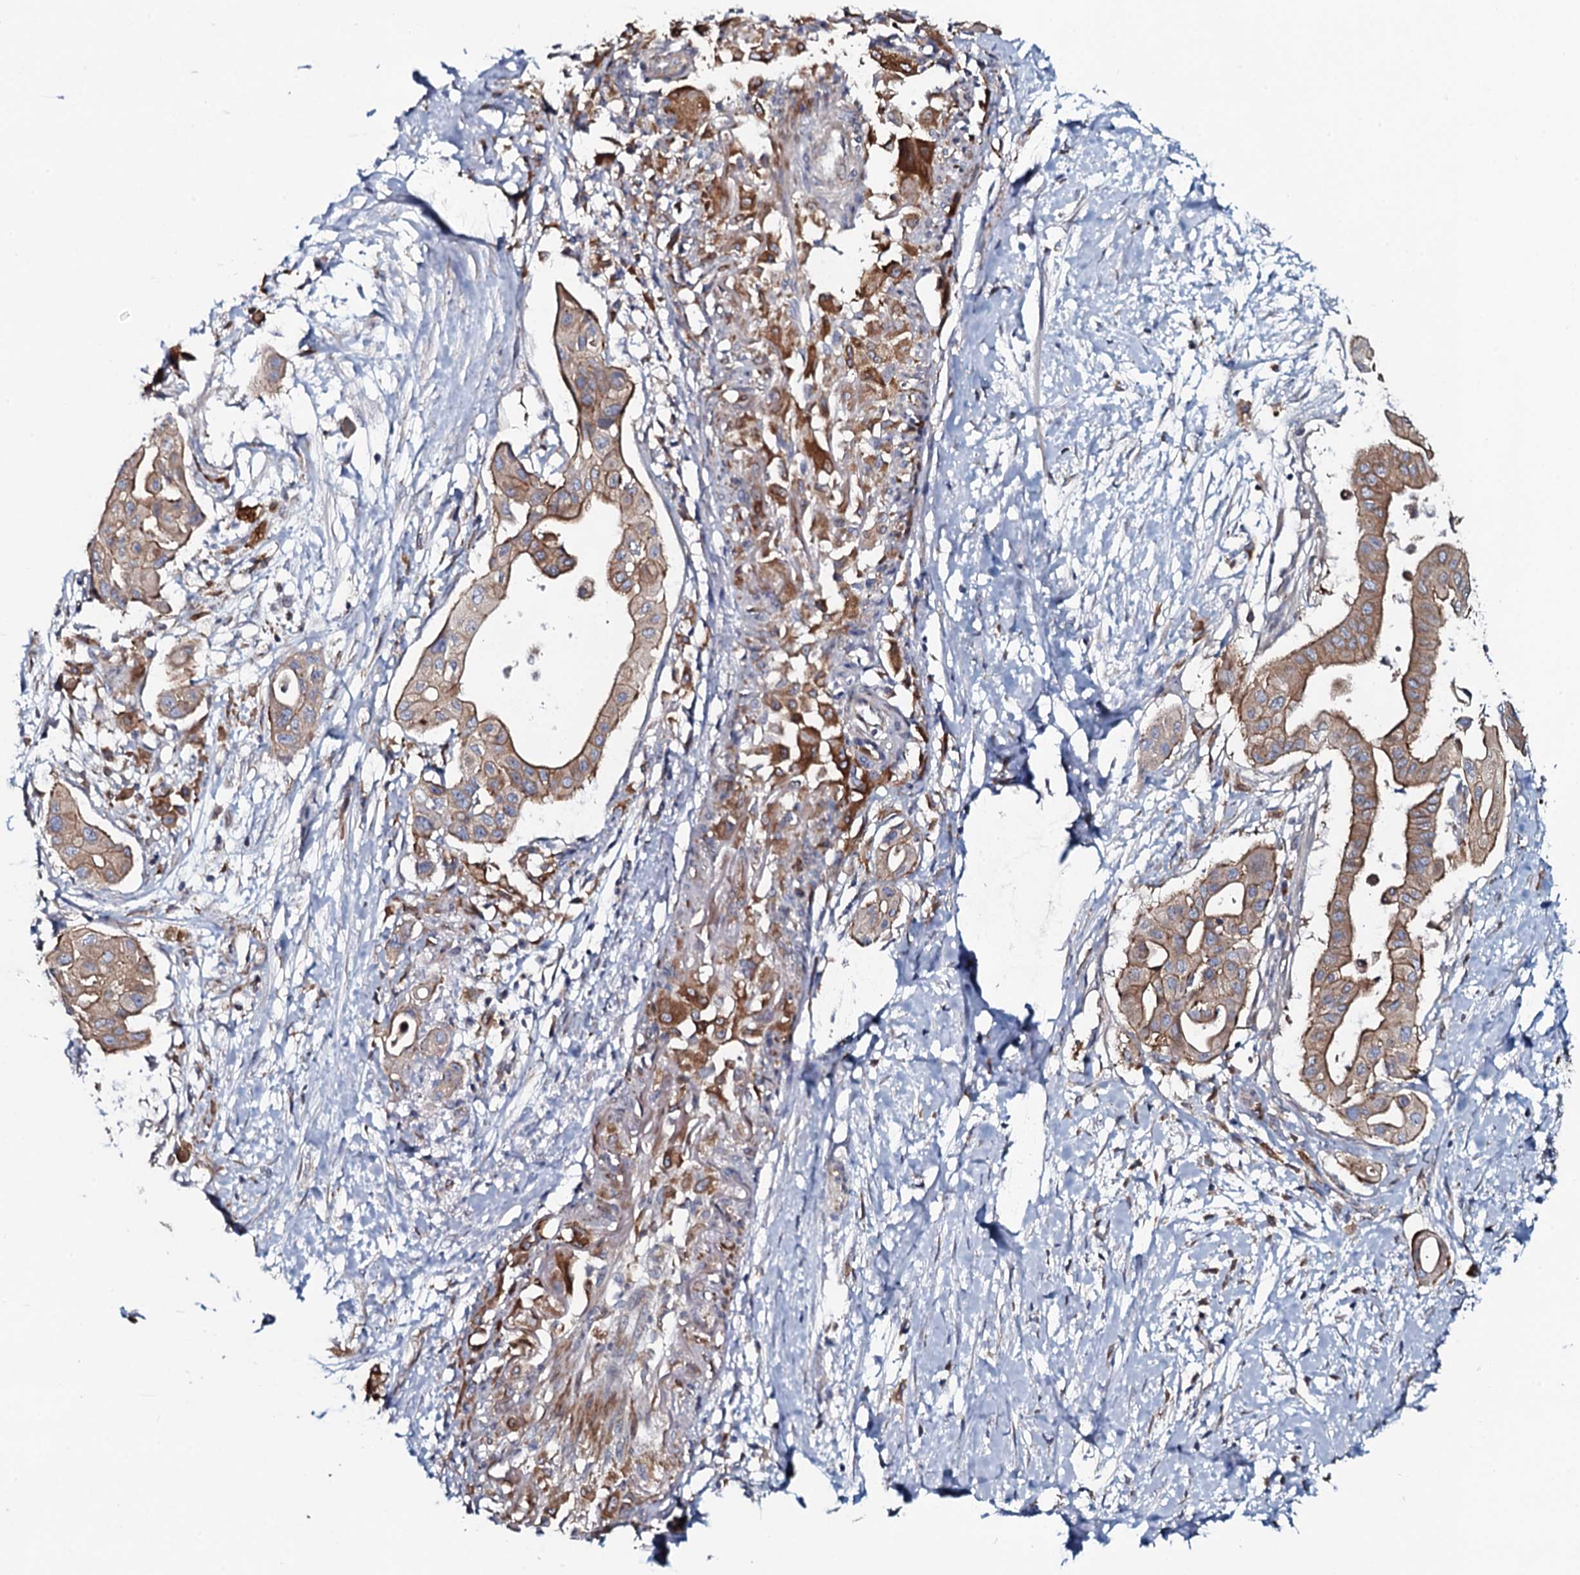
{"staining": {"intensity": "moderate", "quantity": ">75%", "location": "cytoplasmic/membranous"}, "tissue": "pancreatic cancer", "cell_type": "Tumor cells", "image_type": "cancer", "snomed": [{"axis": "morphology", "description": "Adenocarcinoma, NOS"}, {"axis": "topography", "description": "Pancreas"}], "caption": "Pancreatic adenocarcinoma tissue exhibits moderate cytoplasmic/membranous positivity in approximately >75% of tumor cells Nuclei are stained in blue.", "gene": "TMEM151A", "patient": {"sex": "male", "age": 68}}